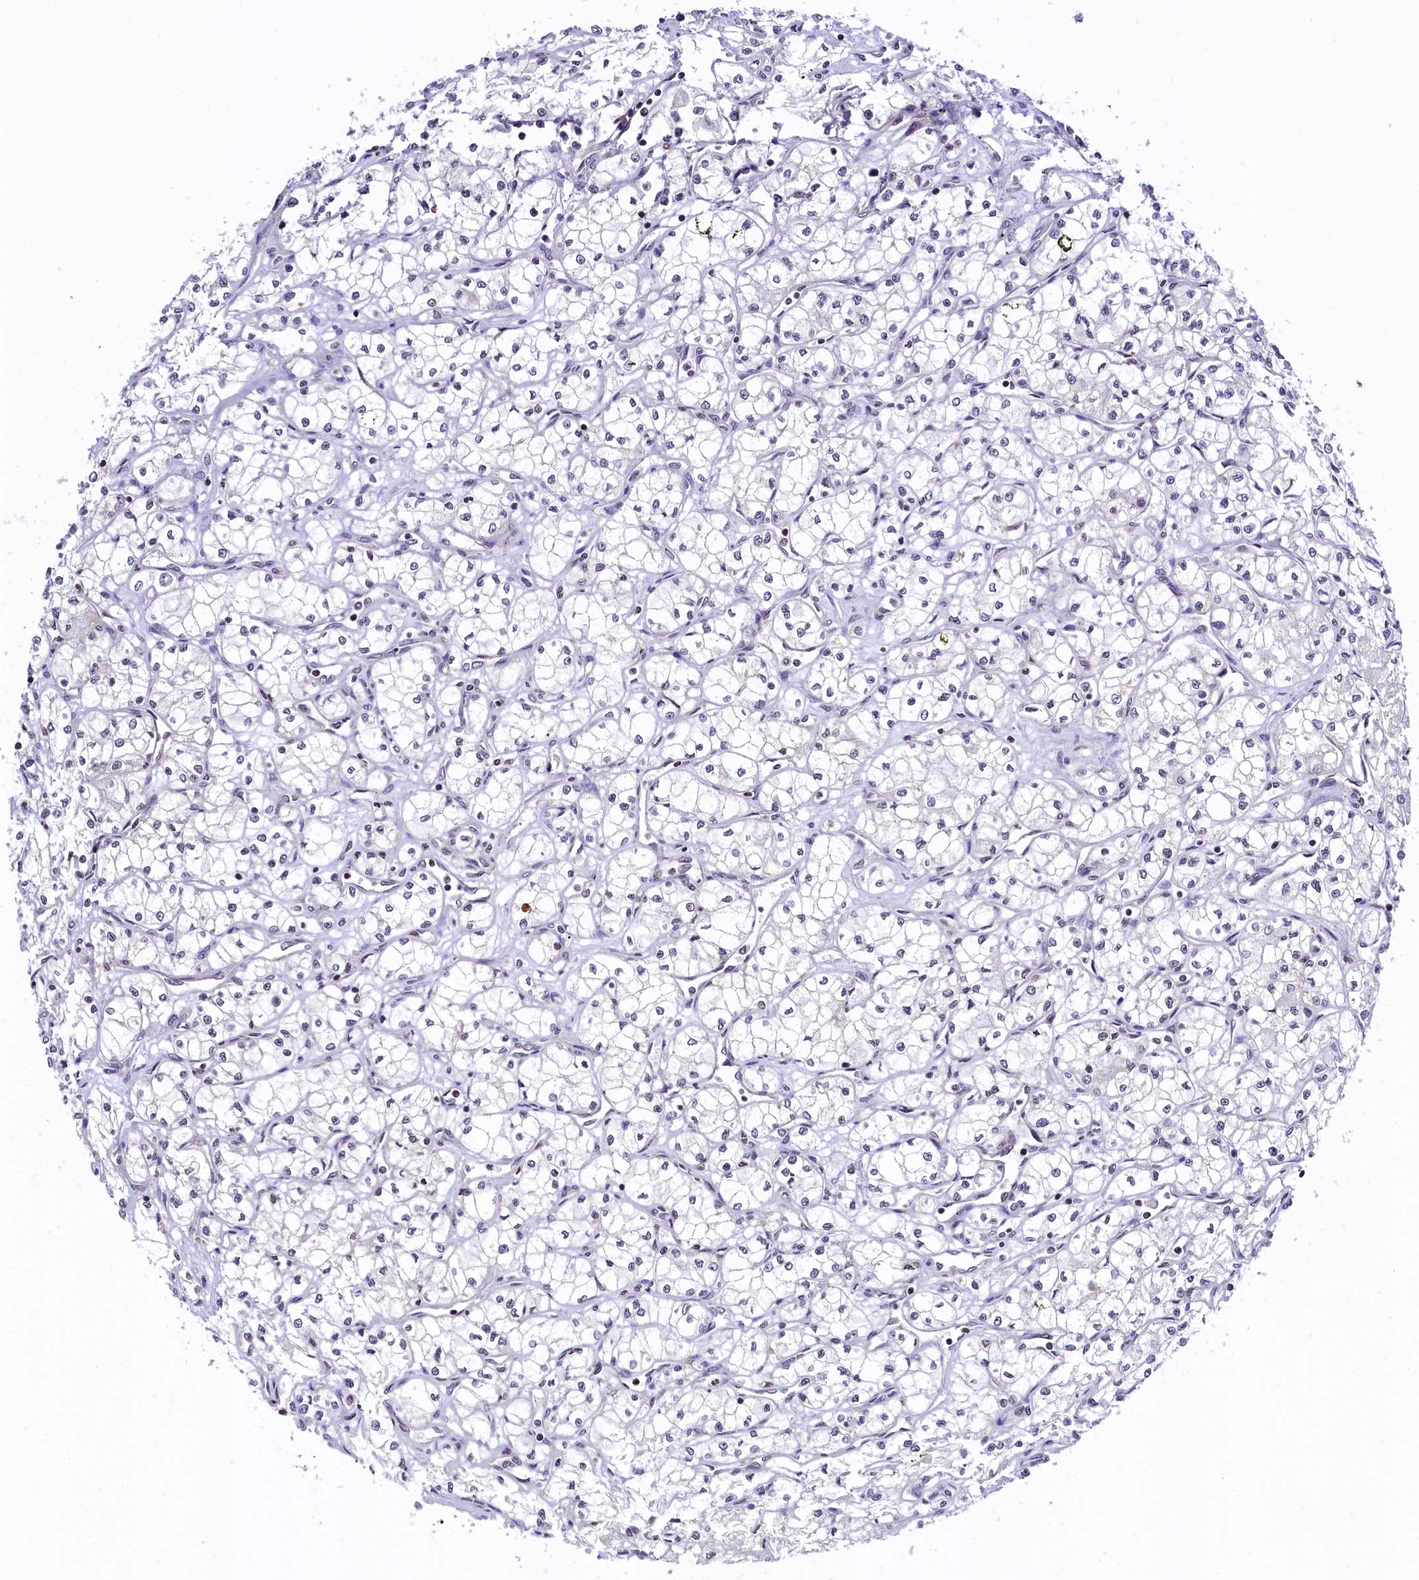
{"staining": {"intensity": "negative", "quantity": "none", "location": "none"}, "tissue": "renal cancer", "cell_type": "Tumor cells", "image_type": "cancer", "snomed": [{"axis": "morphology", "description": "Adenocarcinoma, NOS"}, {"axis": "topography", "description": "Kidney"}], "caption": "Tumor cells show no significant protein positivity in renal adenocarcinoma. (DAB immunohistochemistry visualized using brightfield microscopy, high magnification).", "gene": "ZNF2", "patient": {"sex": "male", "age": 59}}